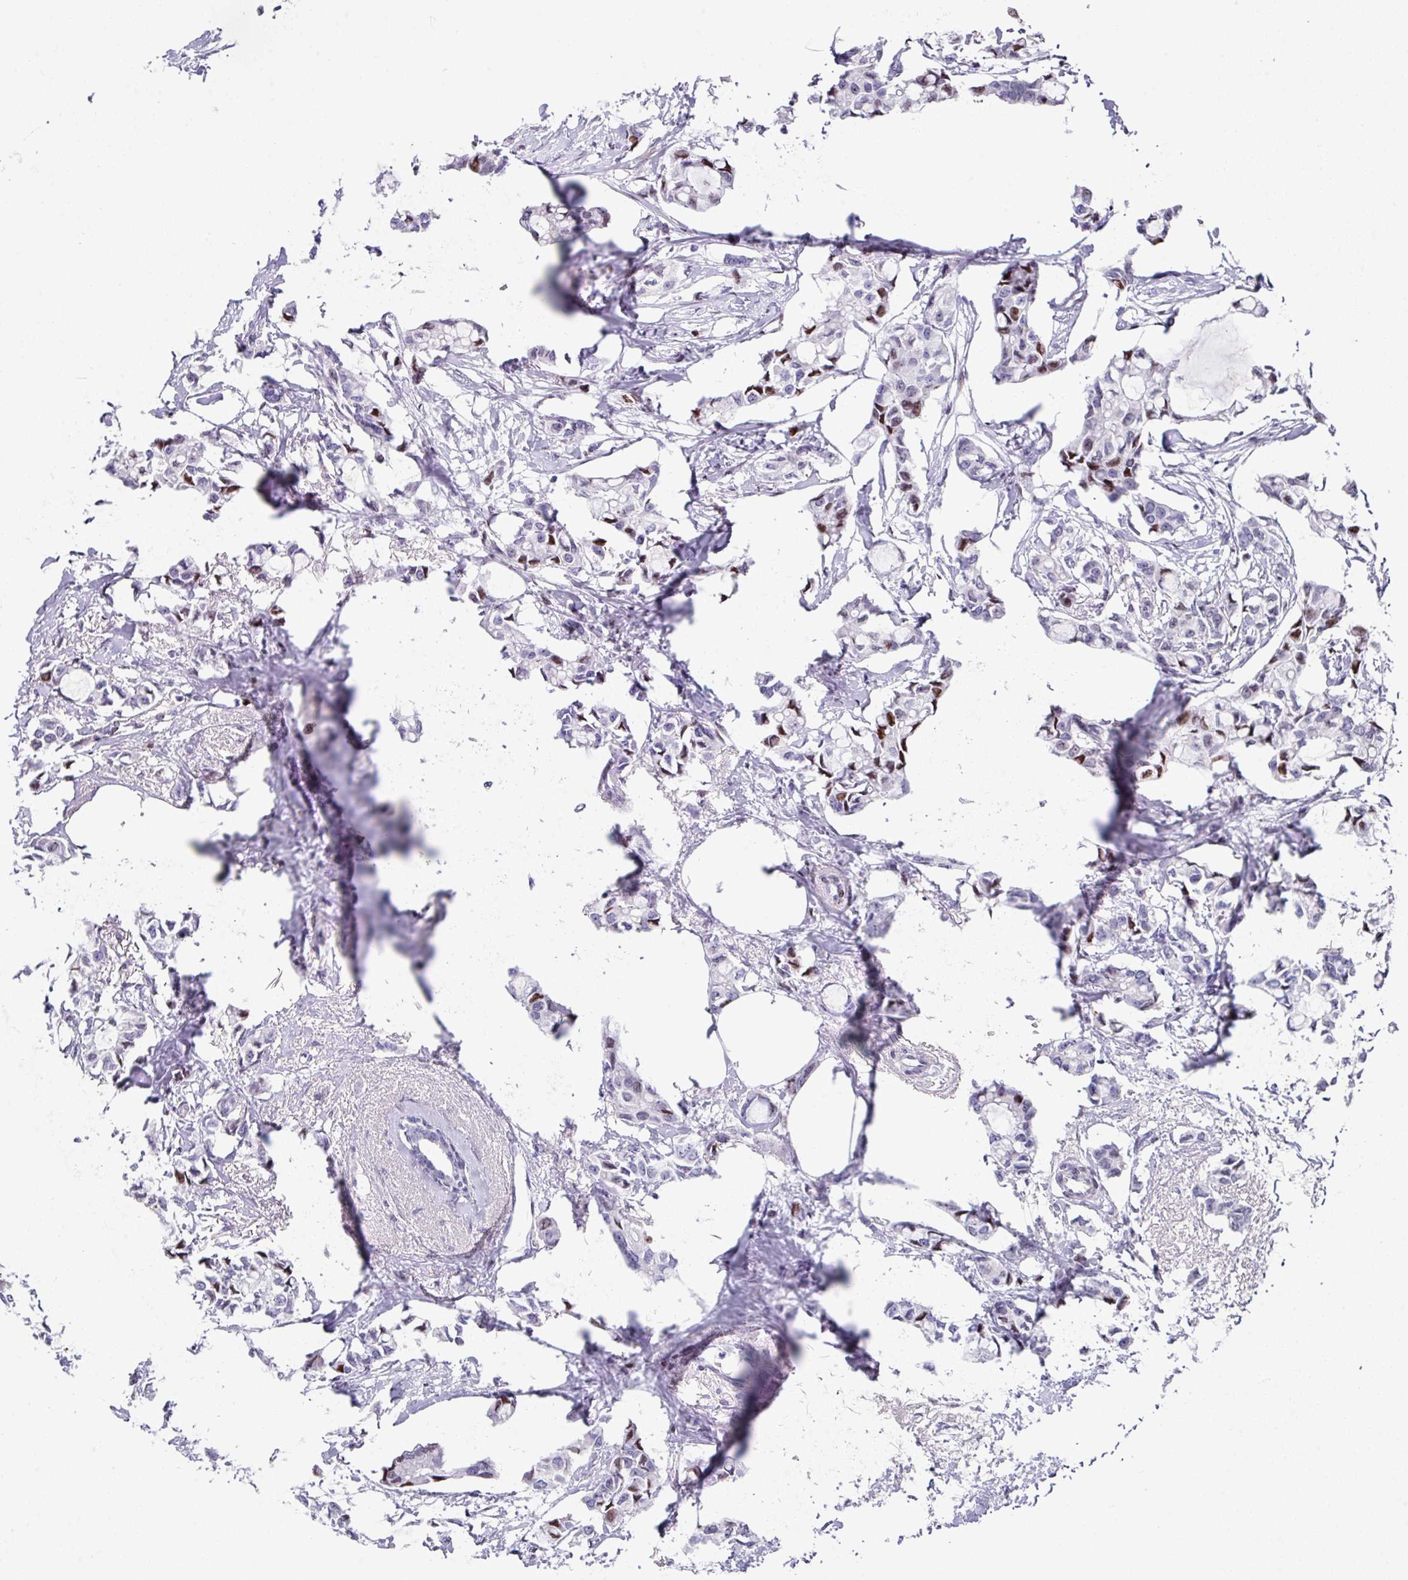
{"staining": {"intensity": "moderate", "quantity": "<25%", "location": "nuclear"}, "tissue": "breast cancer", "cell_type": "Tumor cells", "image_type": "cancer", "snomed": [{"axis": "morphology", "description": "Duct carcinoma"}, {"axis": "topography", "description": "Breast"}], "caption": "Infiltrating ductal carcinoma (breast) stained for a protein (brown) demonstrates moderate nuclear positive staining in about <25% of tumor cells.", "gene": "TCF3", "patient": {"sex": "female", "age": 73}}